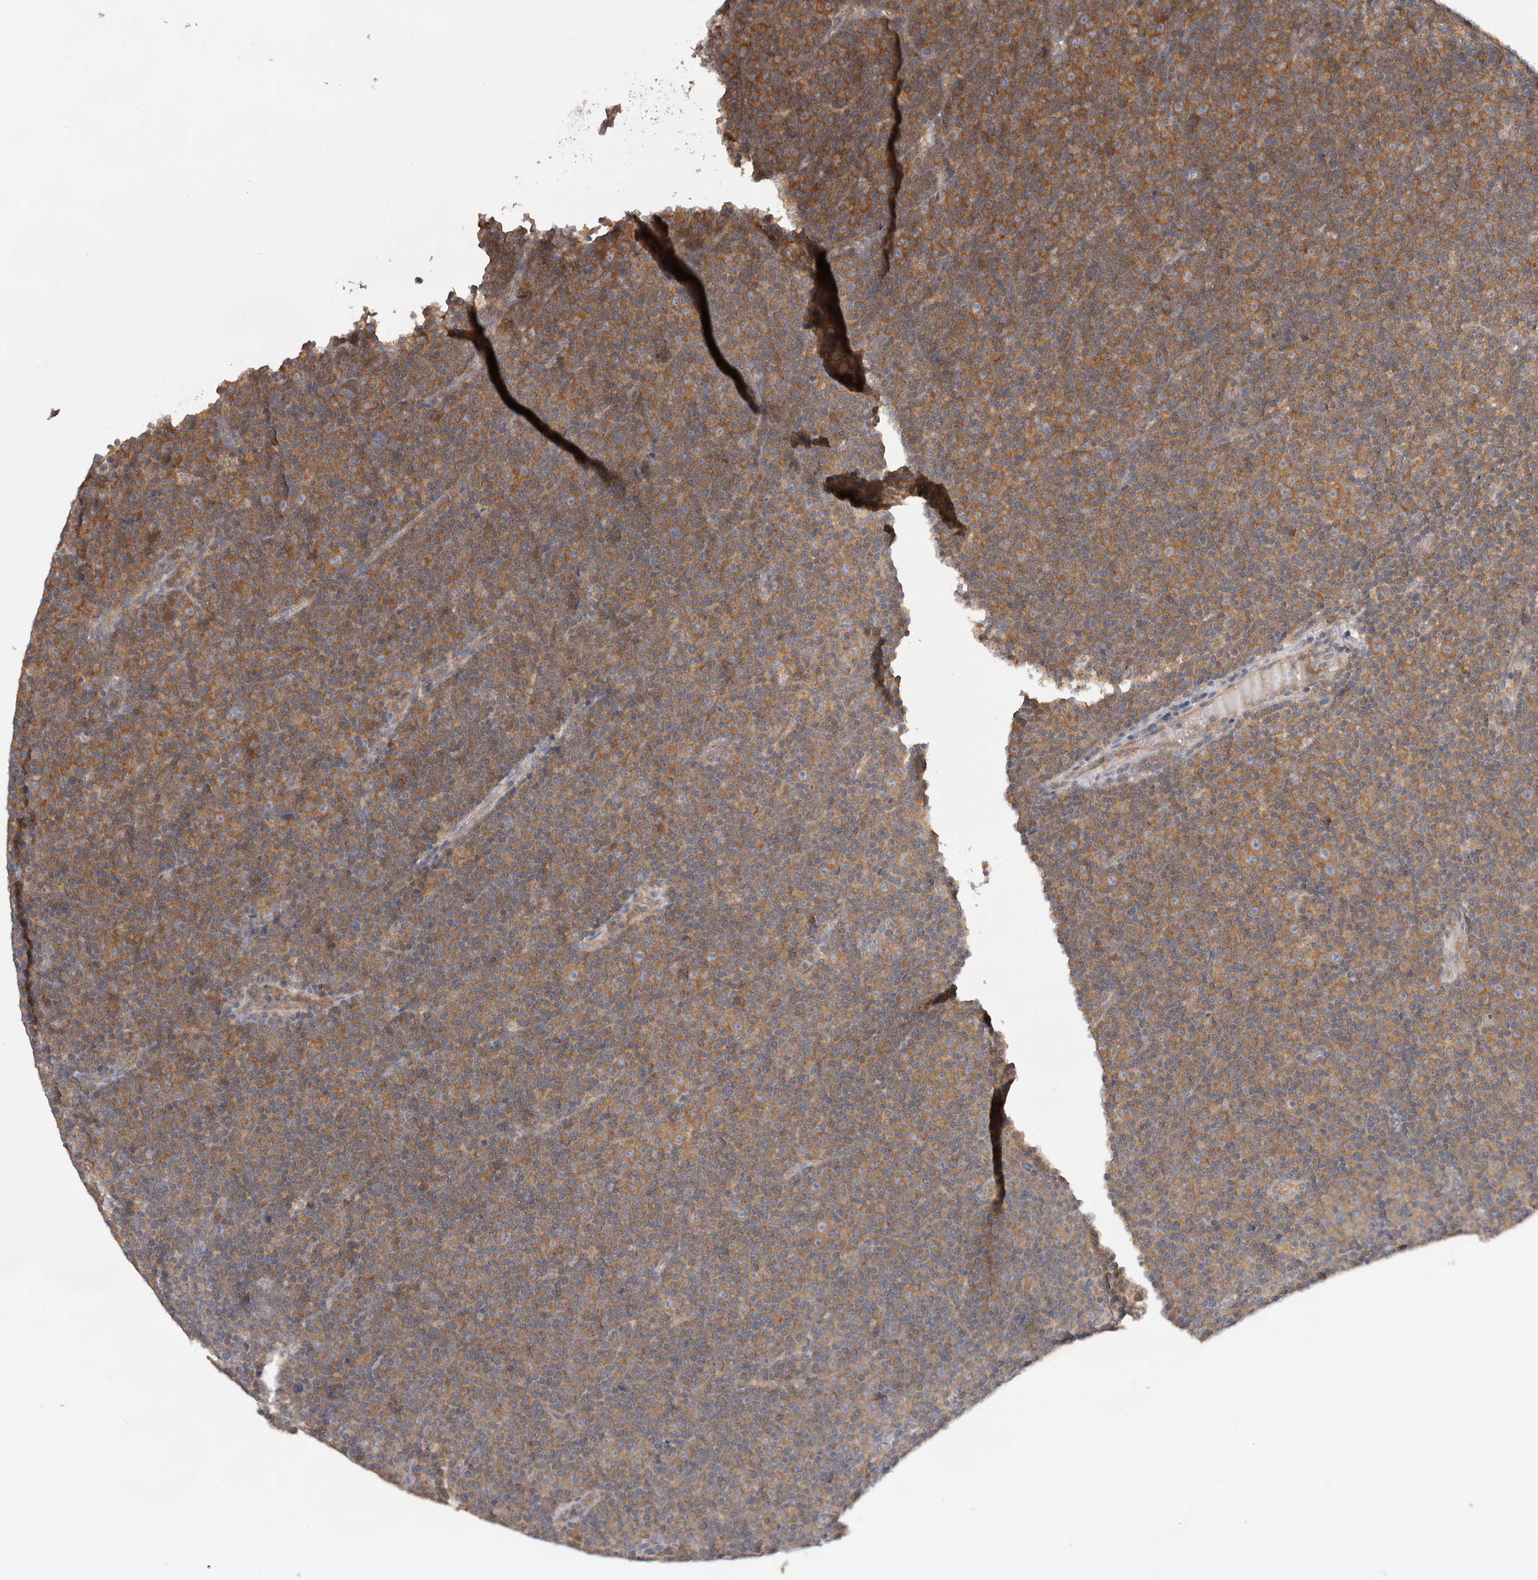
{"staining": {"intensity": "moderate", "quantity": ">75%", "location": "cytoplasmic/membranous"}, "tissue": "lymphoma", "cell_type": "Tumor cells", "image_type": "cancer", "snomed": [{"axis": "morphology", "description": "Malignant lymphoma, non-Hodgkin's type, Low grade"}, {"axis": "topography", "description": "Lymph node"}], "caption": "Immunohistochemical staining of human lymphoma shows medium levels of moderate cytoplasmic/membranous staining in approximately >75% of tumor cells.", "gene": "PPP1R42", "patient": {"sex": "female", "age": 67}}